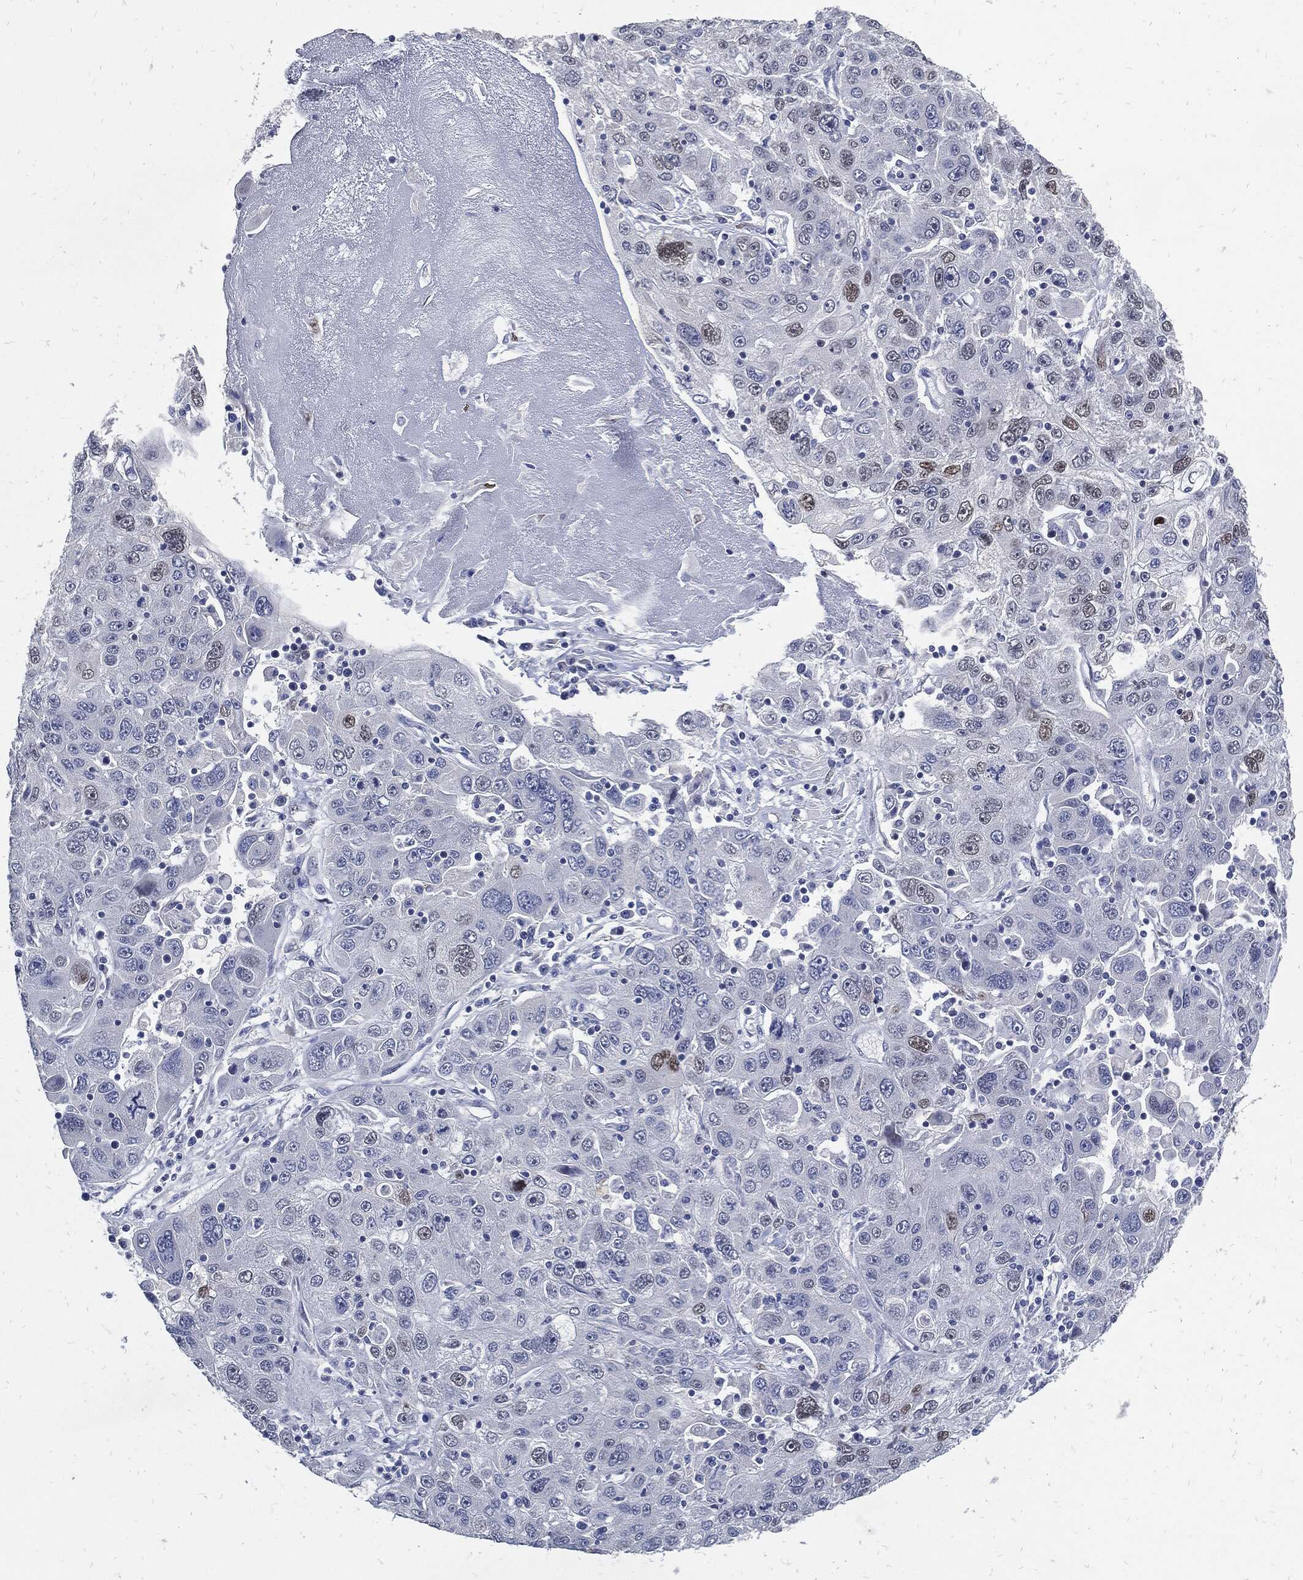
{"staining": {"intensity": "negative", "quantity": "none", "location": "none"}, "tissue": "stomach cancer", "cell_type": "Tumor cells", "image_type": "cancer", "snomed": [{"axis": "morphology", "description": "Adenocarcinoma, NOS"}, {"axis": "topography", "description": "Stomach"}], "caption": "IHC micrograph of human stomach cancer (adenocarcinoma) stained for a protein (brown), which displays no staining in tumor cells. Brightfield microscopy of immunohistochemistry (IHC) stained with DAB (brown) and hematoxylin (blue), captured at high magnification.", "gene": "JUN", "patient": {"sex": "male", "age": 56}}